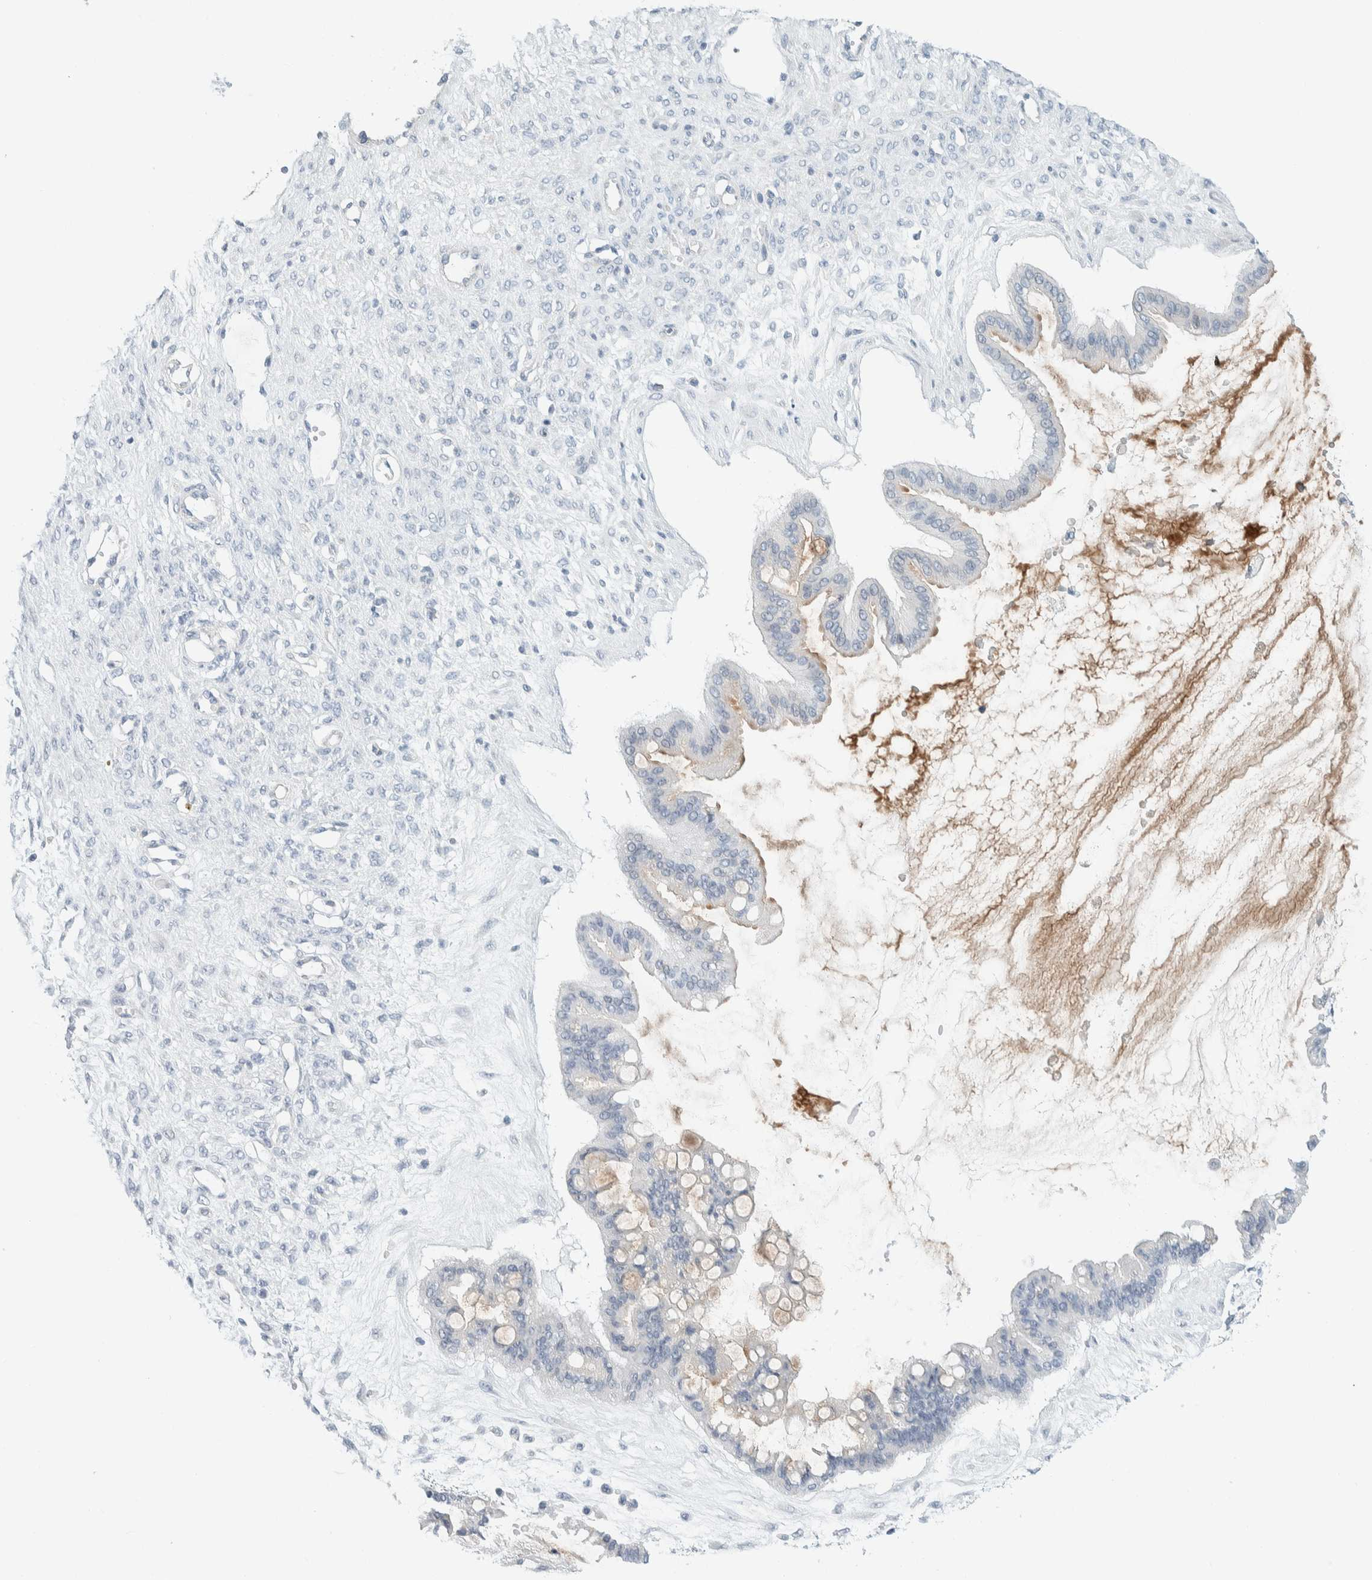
{"staining": {"intensity": "negative", "quantity": "none", "location": "none"}, "tissue": "ovarian cancer", "cell_type": "Tumor cells", "image_type": "cancer", "snomed": [{"axis": "morphology", "description": "Cystadenocarcinoma, mucinous, NOS"}, {"axis": "topography", "description": "Ovary"}], "caption": "A high-resolution histopathology image shows IHC staining of ovarian cancer (mucinous cystadenocarcinoma), which displays no significant positivity in tumor cells. Nuclei are stained in blue.", "gene": "ARHGAP27", "patient": {"sex": "female", "age": 73}}